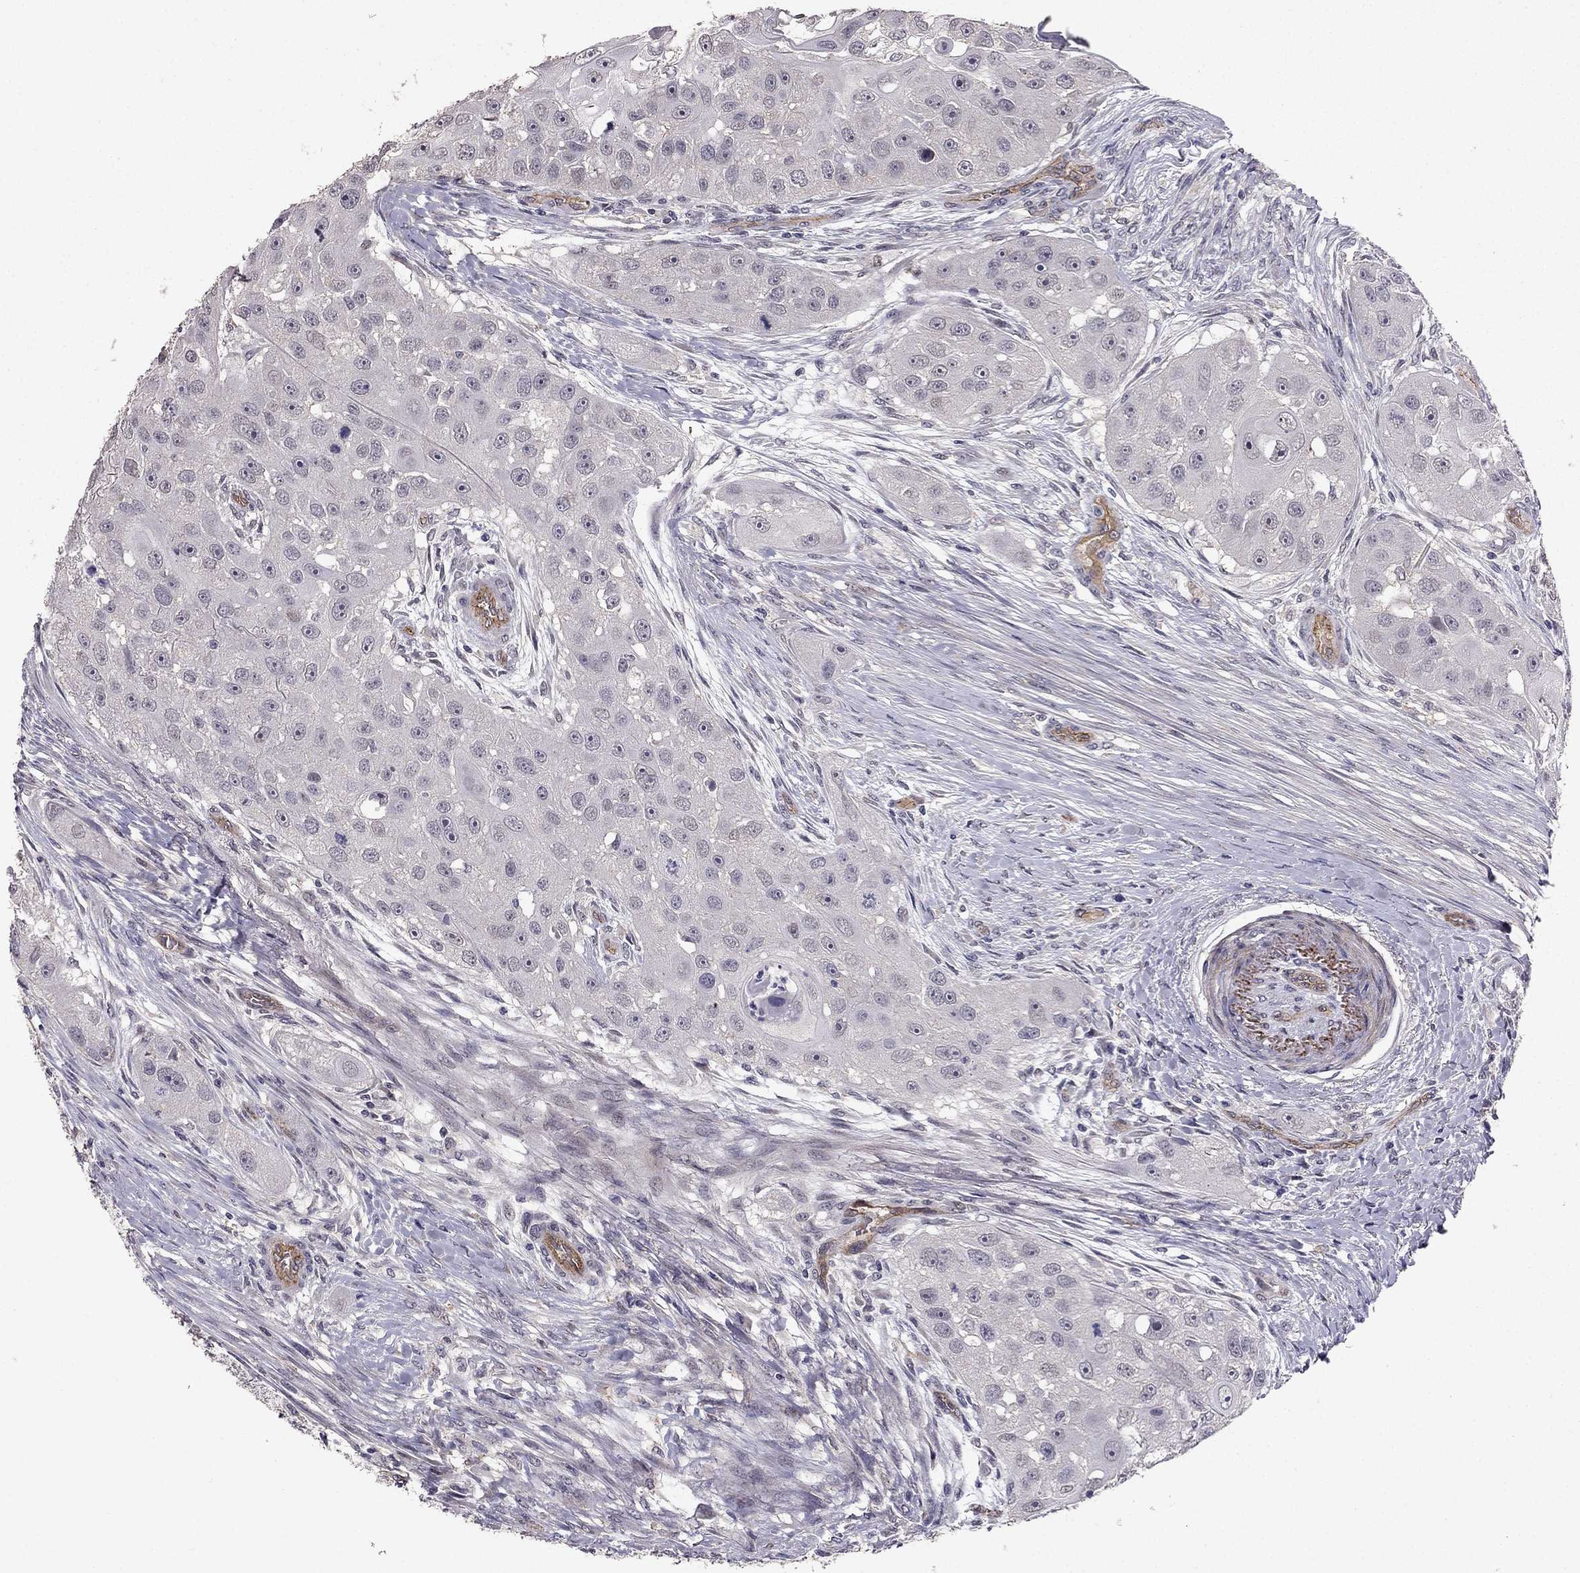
{"staining": {"intensity": "negative", "quantity": "none", "location": "none"}, "tissue": "head and neck cancer", "cell_type": "Tumor cells", "image_type": "cancer", "snomed": [{"axis": "morphology", "description": "Normal tissue, NOS"}, {"axis": "morphology", "description": "Squamous cell carcinoma, NOS"}, {"axis": "topography", "description": "Skeletal muscle"}, {"axis": "topography", "description": "Head-Neck"}], "caption": "Tumor cells are negative for protein expression in human head and neck squamous cell carcinoma.", "gene": "RASIP1", "patient": {"sex": "male", "age": 51}}